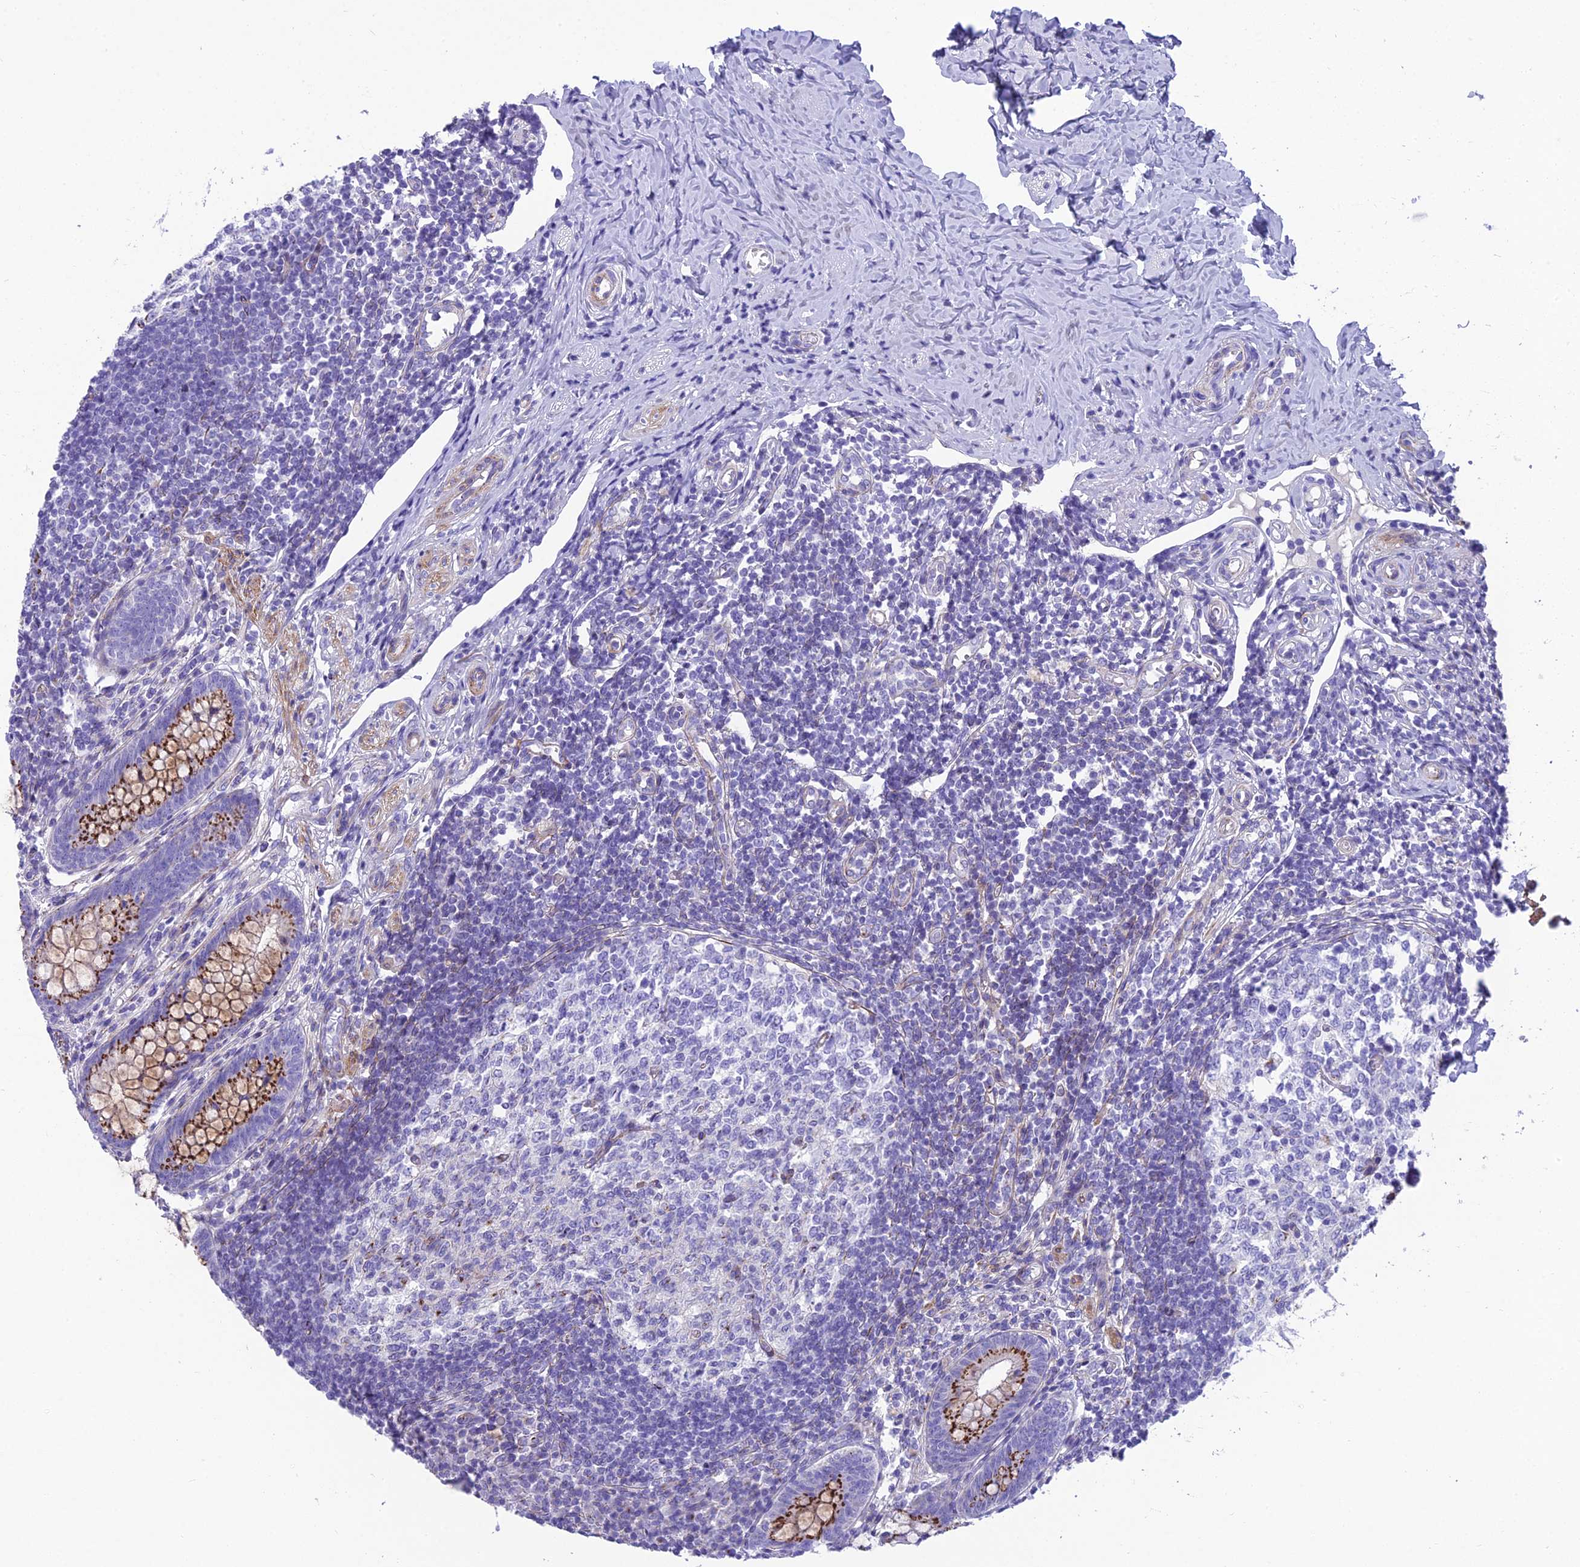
{"staining": {"intensity": "strong", "quantity": ">75%", "location": "cytoplasmic/membranous"}, "tissue": "appendix", "cell_type": "Glandular cells", "image_type": "normal", "snomed": [{"axis": "morphology", "description": "Normal tissue, NOS"}, {"axis": "topography", "description": "Appendix"}], "caption": "IHC staining of benign appendix, which demonstrates high levels of strong cytoplasmic/membranous expression in about >75% of glandular cells indicating strong cytoplasmic/membranous protein staining. The staining was performed using DAB (3,3'-diaminobenzidine) (brown) for protein detection and nuclei were counterstained in hematoxylin (blue).", "gene": "GFRA1", "patient": {"sex": "female", "age": 33}}